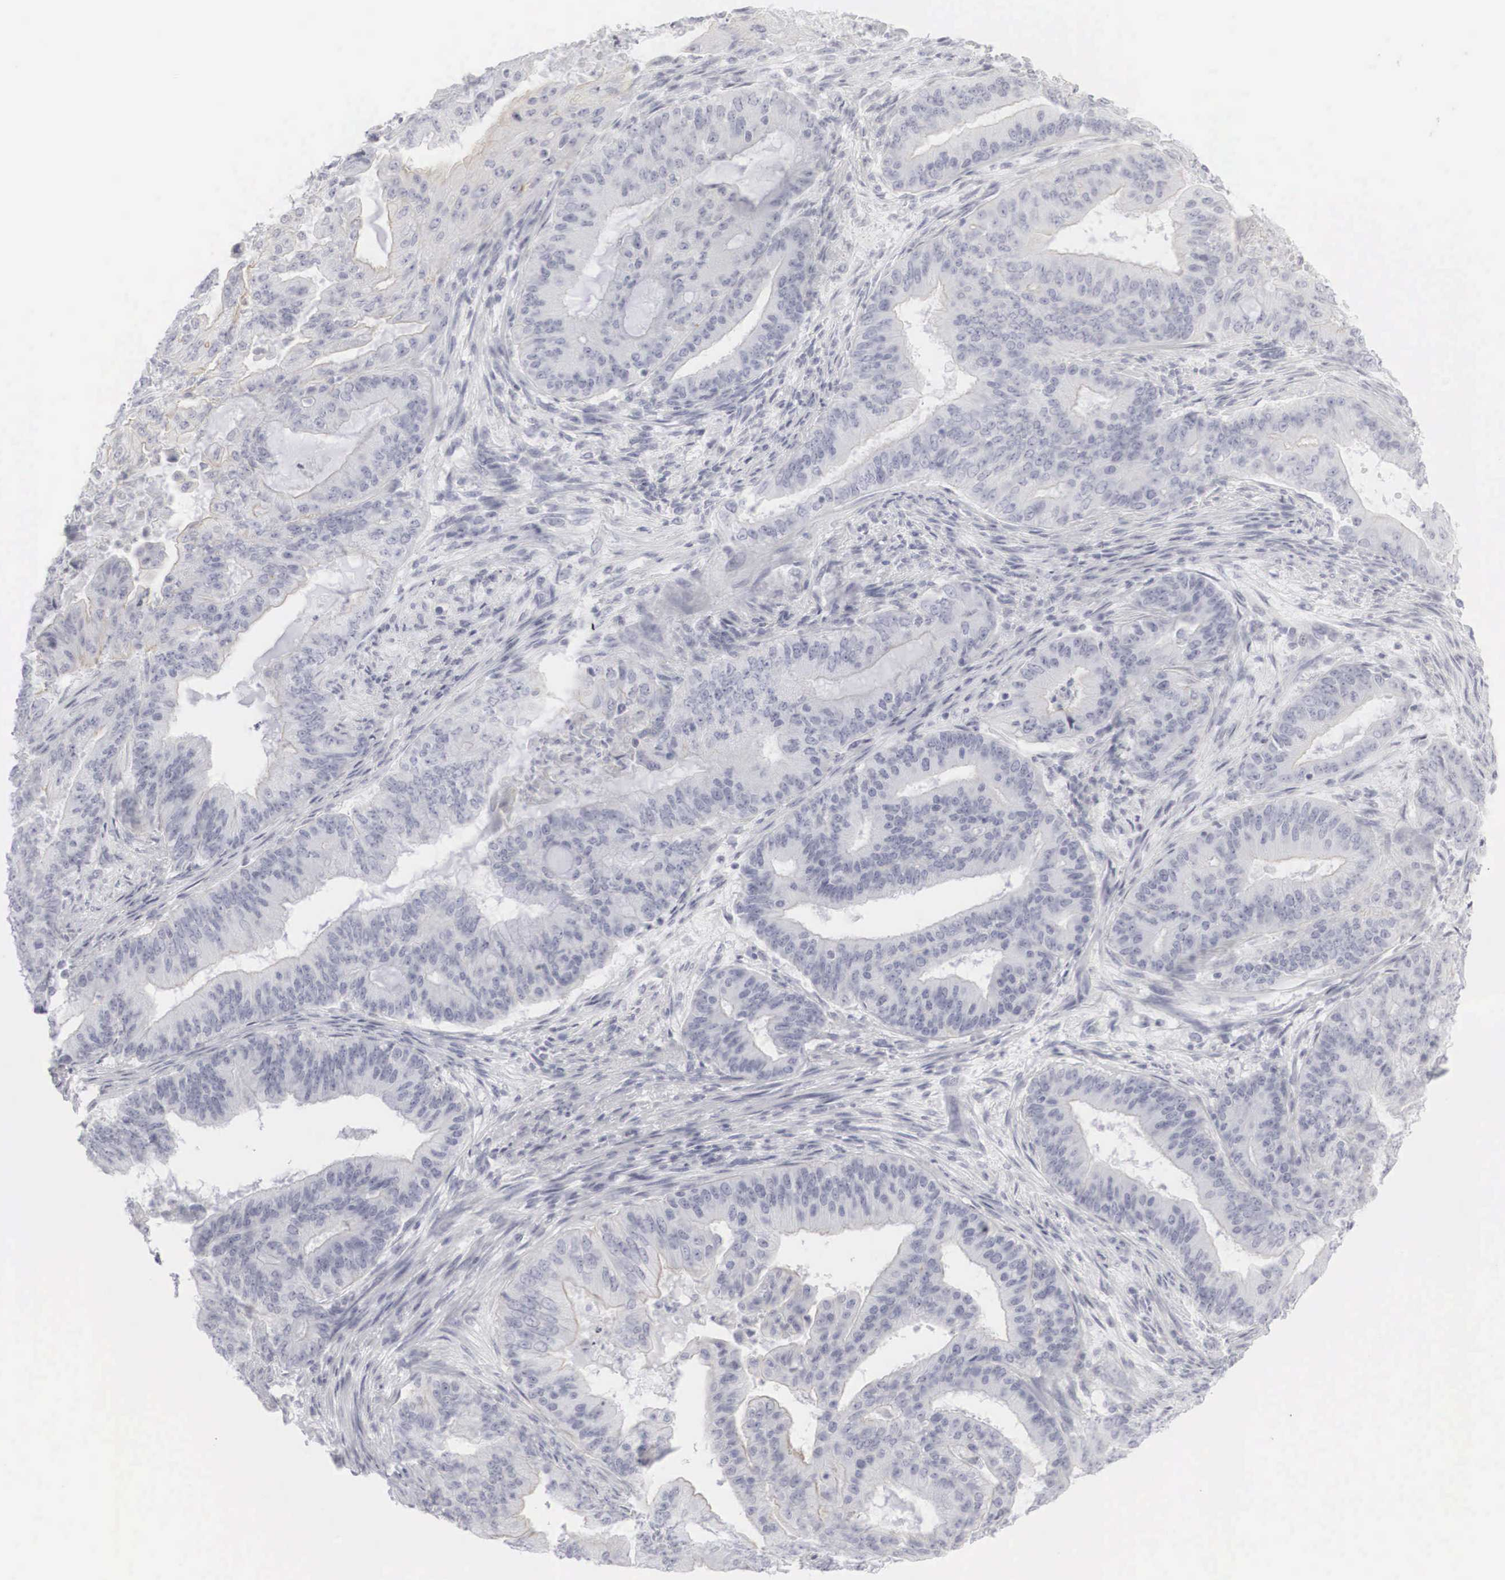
{"staining": {"intensity": "negative", "quantity": "none", "location": "none"}, "tissue": "endometrial cancer", "cell_type": "Tumor cells", "image_type": "cancer", "snomed": [{"axis": "morphology", "description": "Adenocarcinoma, NOS"}, {"axis": "topography", "description": "Endometrium"}], "caption": "This is an immunohistochemistry micrograph of human endometrial cancer (adenocarcinoma). There is no positivity in tumor cells.", "gene": "KRT14", "patient": {"sex": "female", "age": 63}}